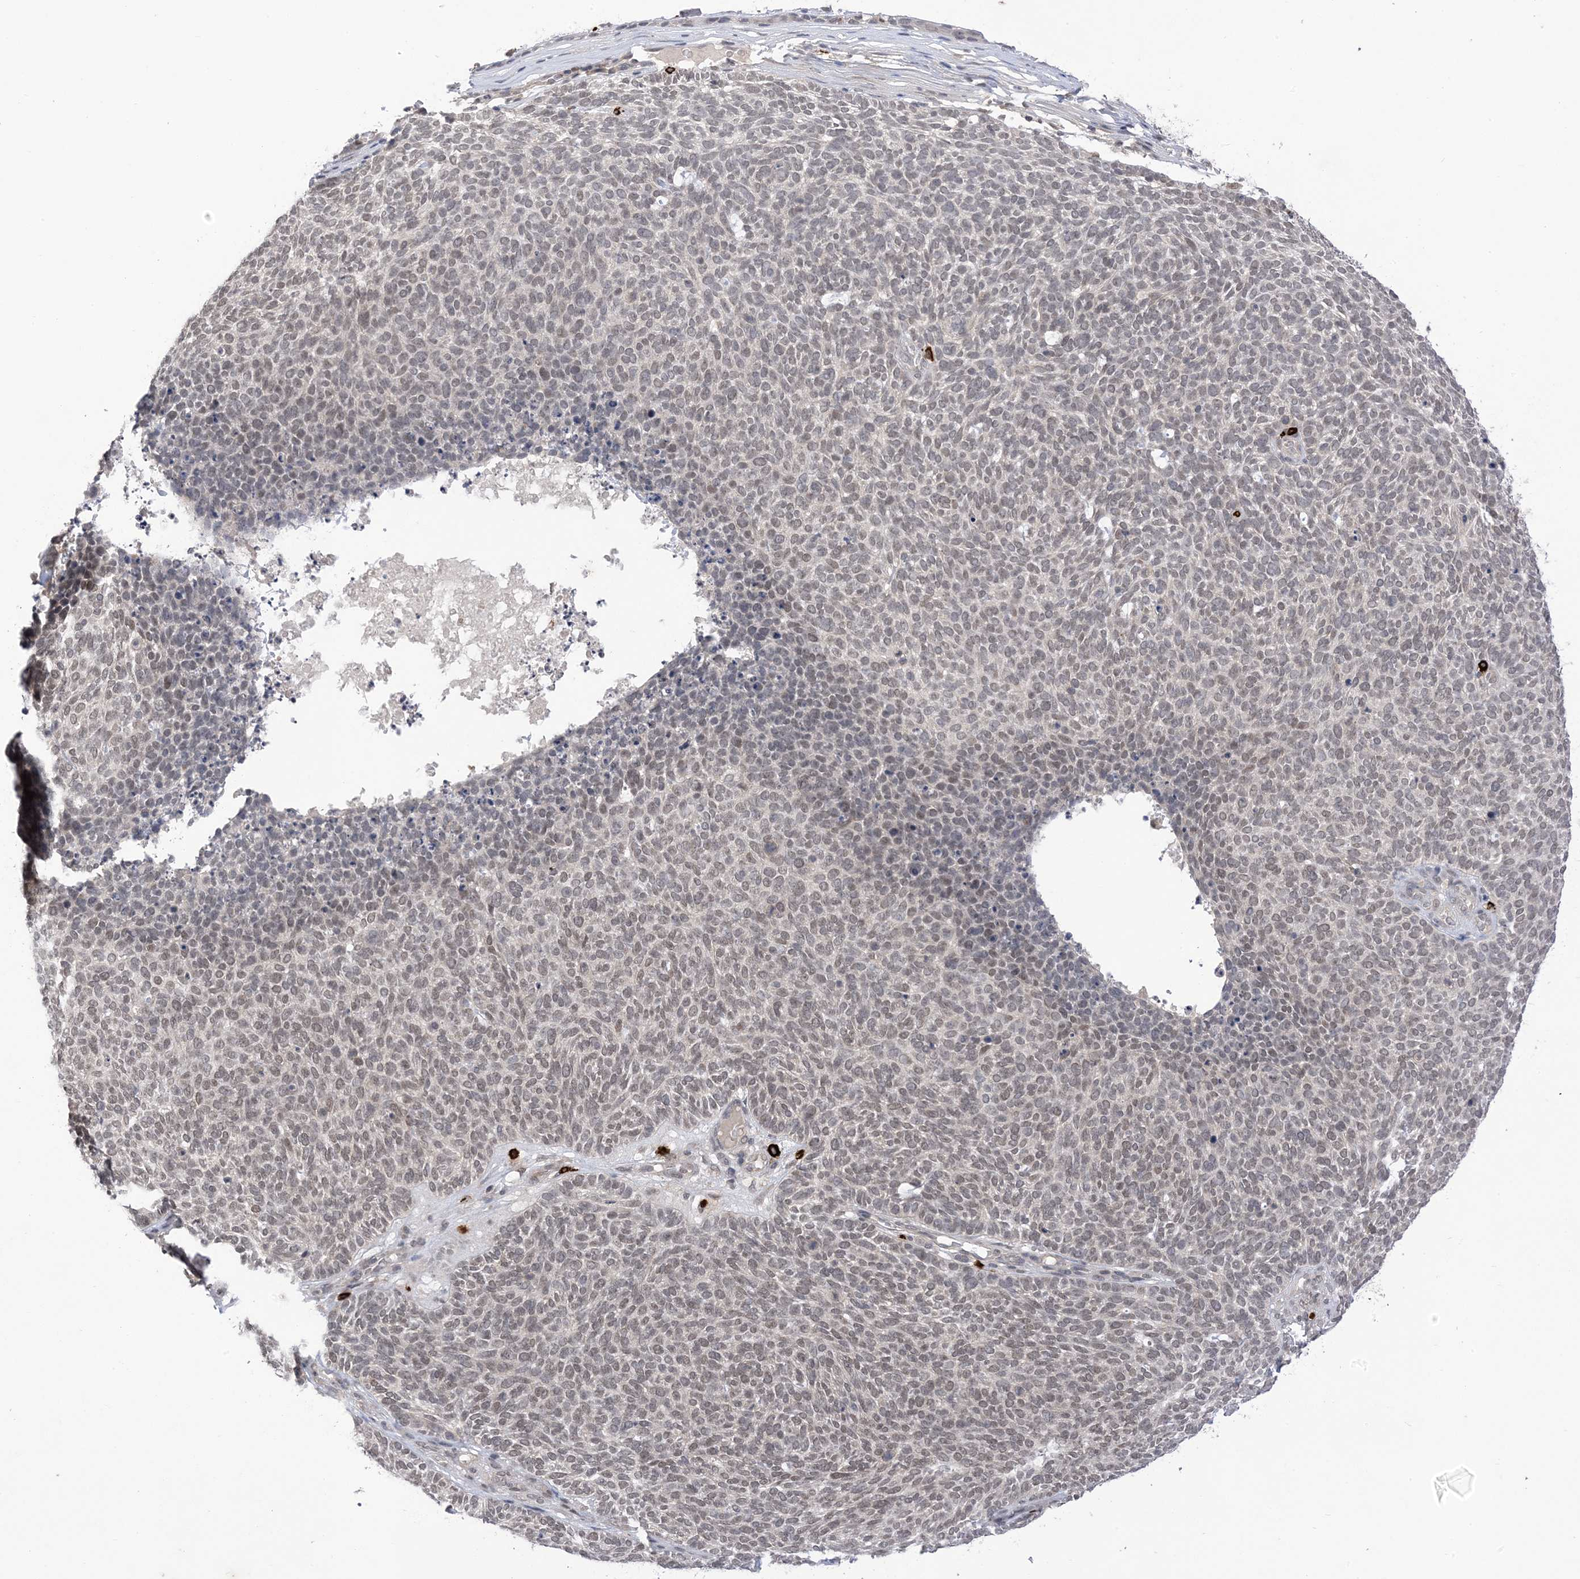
{"staining": {"intensity": "weak", "quantity": "<25%", "location": "nuclear"}, "tissue": "skin cancer", "cell_type": "Tumor cells", "image_type": "cancer", "snomed": [{"axis": "morphology", "description": "Squamous cell carcinoma, NOS"}, {"axis": "topography", "description": "Skin"}], "caption": "A high-resolution micrograph shows immunohistochemistry (IHC) staining of skin cancer, which exhibits no significant staining in tumor cells.", "gene": "RANBP9", "patient": {"sex": "female", "age": 90}}